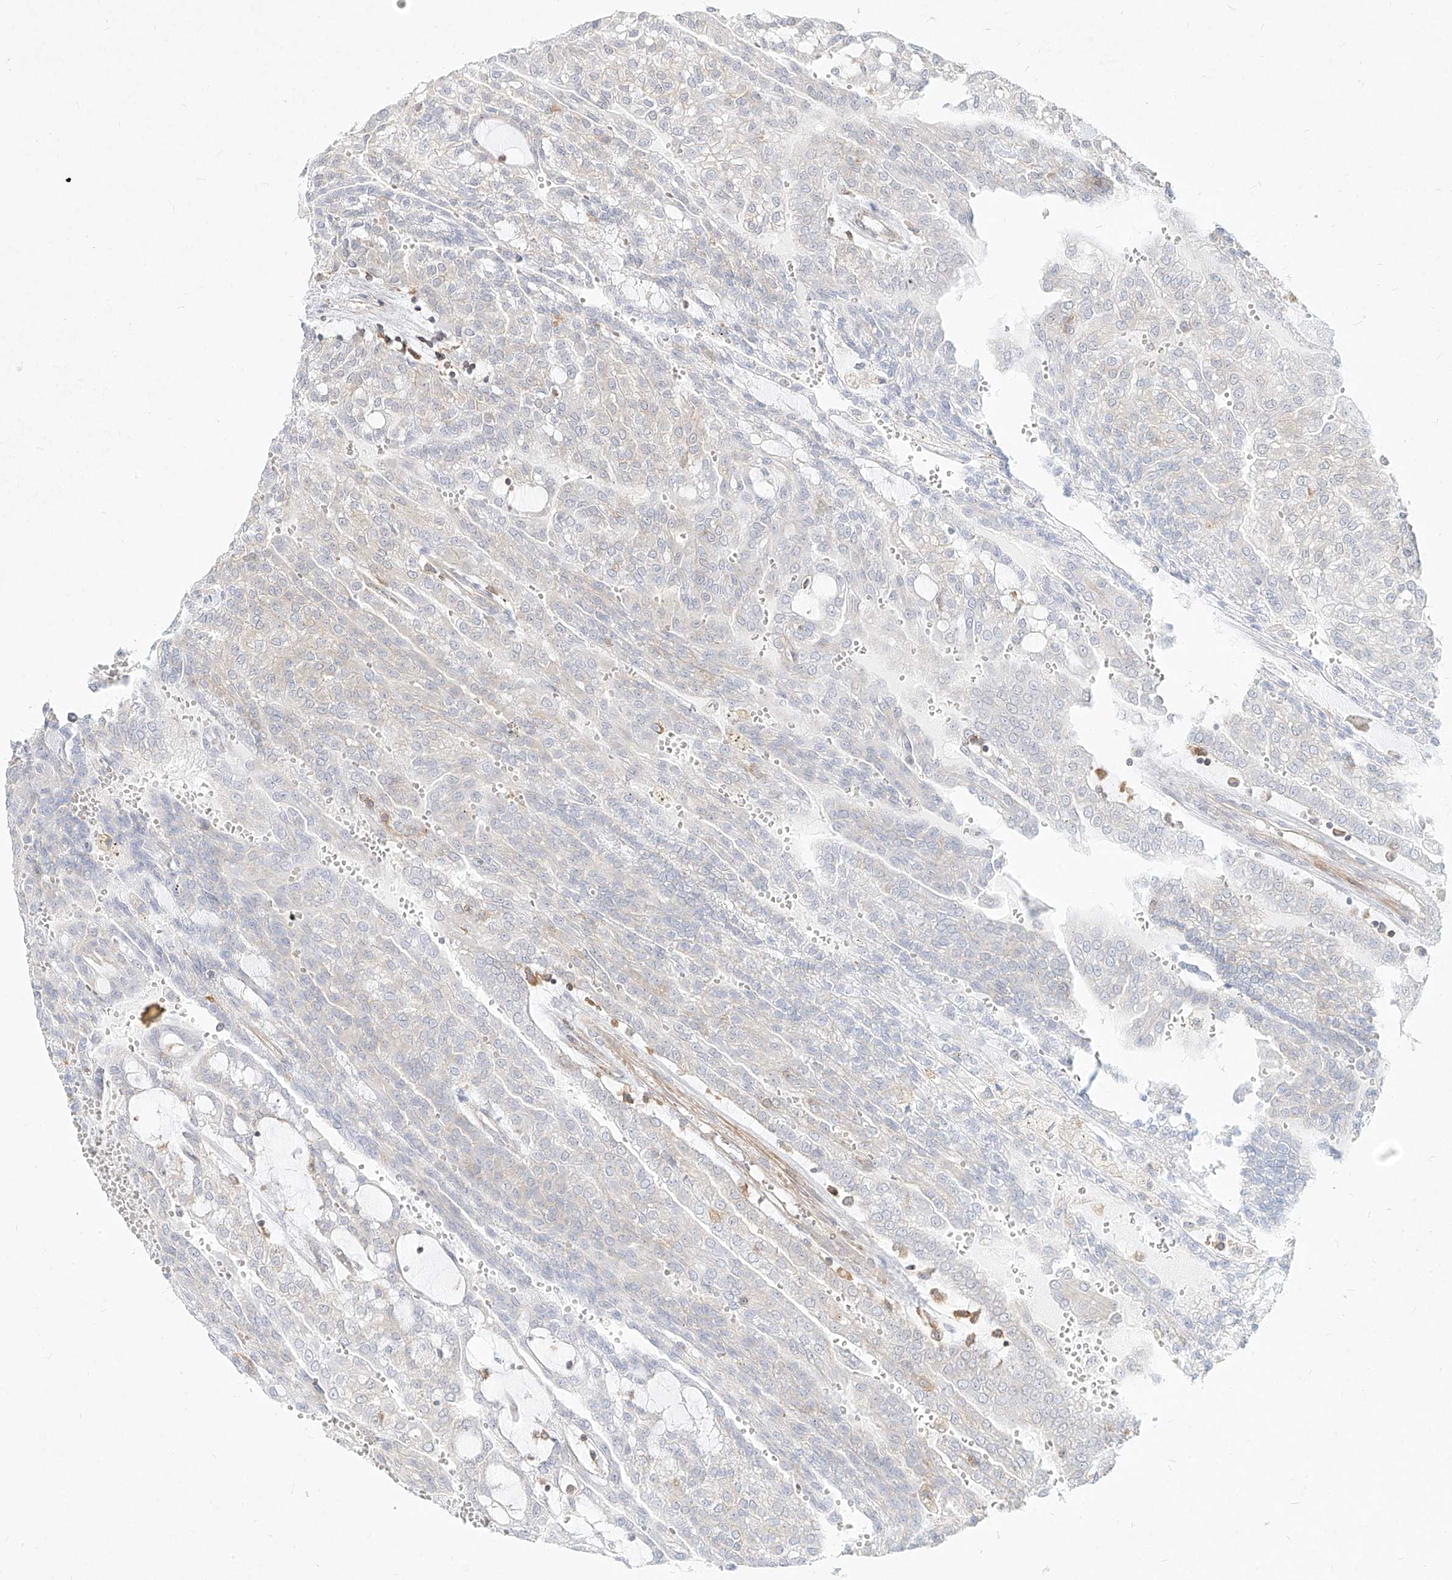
{"staining": {"intensity": "negative", "quantity": "none", "location": "none"}, "tissue": "renal cancer", "cell_type": "Tumor cells", "image_type": "cancer", "snomed": [{"axis": "morphology", "description": "Adenocarcinoma, NOS"}, {"axis": "topography", "description": "Kidney"}], "caption": "High power microscopy photomicrograph of an immunohistochemistry (IHC) histopathology image of adenocarcinoma (renal), revealing no significant expression in tumor cells. The staining is performed using DAB brown chromogen with nuclei counter-stained in using hematoxylin.", "gene": "SLC2A12", "patient": {"sex": "male", "age": 63}}